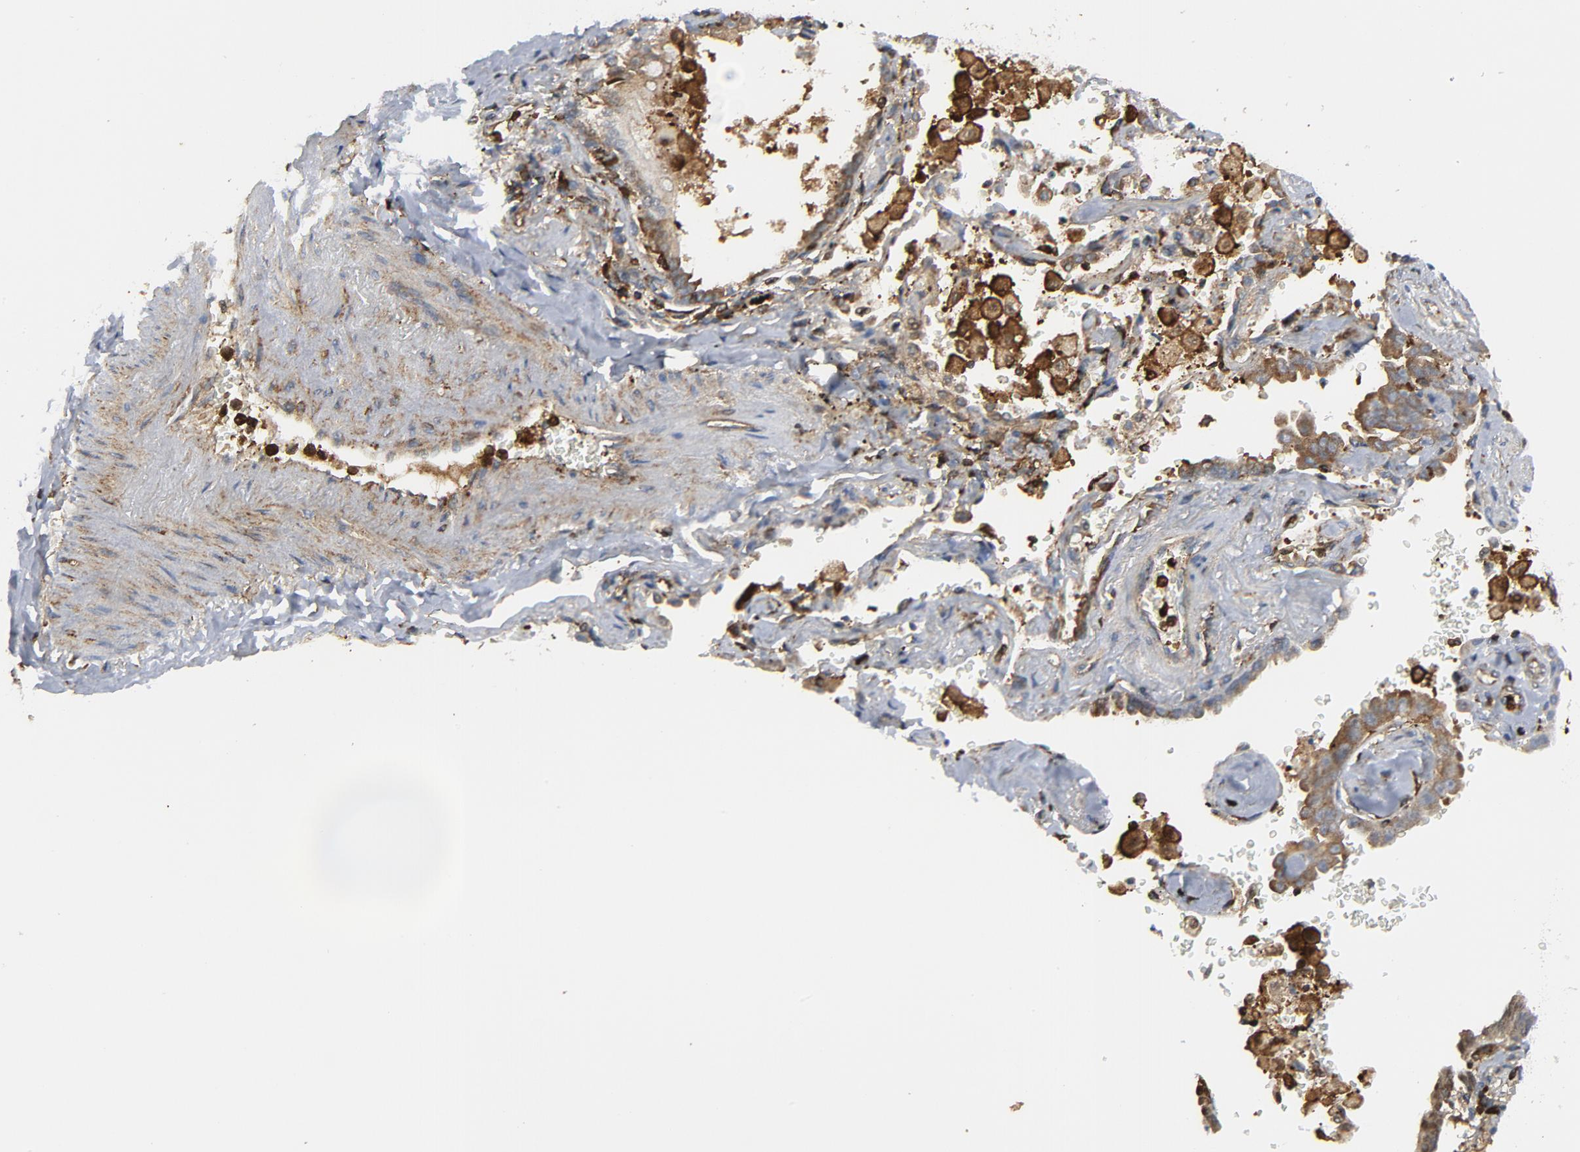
{"staining": {"intensity": "moderate", "quantity": ">75%", "location": "cytoplasmic/membranous"}, "tissue": "lung cancer", "cell_type": "Tumor cells", "image_type": "cancer", "snomed": [{"axis": "morphology", "description": "Adenocarcinoma, NOS"}, {"axis": "topography", "description": "Lung"}], "caption": "Immunohistochemical staining of human lung adenocarcinoma demonstrates medium levels of moderate cytoplasmic/membranous protein expression in approximately >75% of tumor cells. Using DAB (brown) and hematoxylin (blue) stains, captured at high magnification using brightfield microscopy.", "gene": "YES1", "patient": {"sex": "female", "age": 64}}